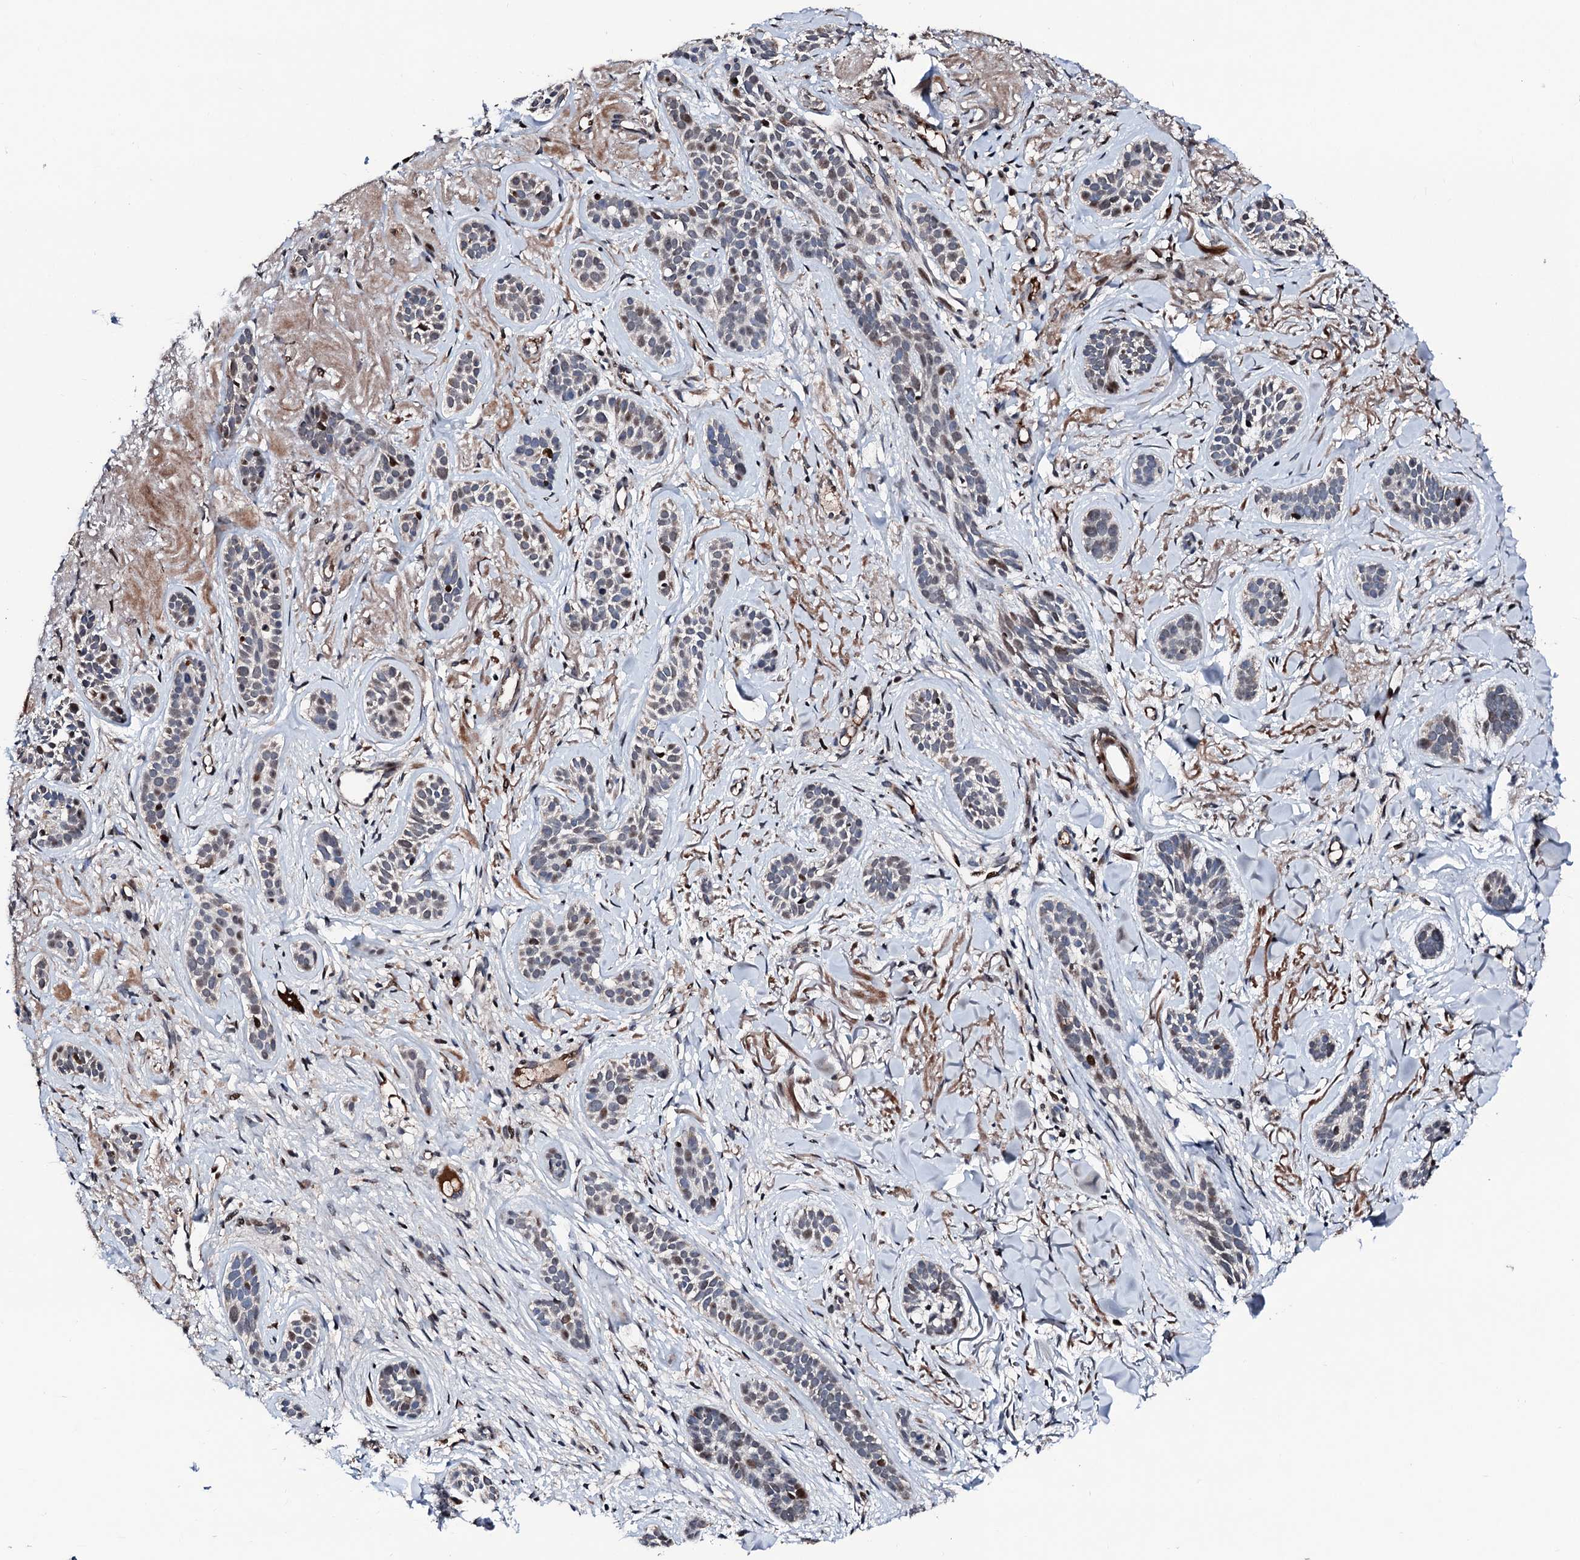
{"staining": {"intensity": "moderate", "quantity": "<25%", "location": "nuclear"}, "tissue": "skin cancer", "cell_type": "Tumor cells", "image_type": "cancer", "snomed": [{"axis": "morphology", "description": "Basal cell carcinoma"}, {"axis": "topography", "description": "Skin"}], "caption": "Human basal cell carcinoma (skin) stained with a brown dye reveals moderate nuclear positive positivity in about <25% of tumor cells.", "gene": "KIF18A", "patient": {"sex": "male", "age": 71}}